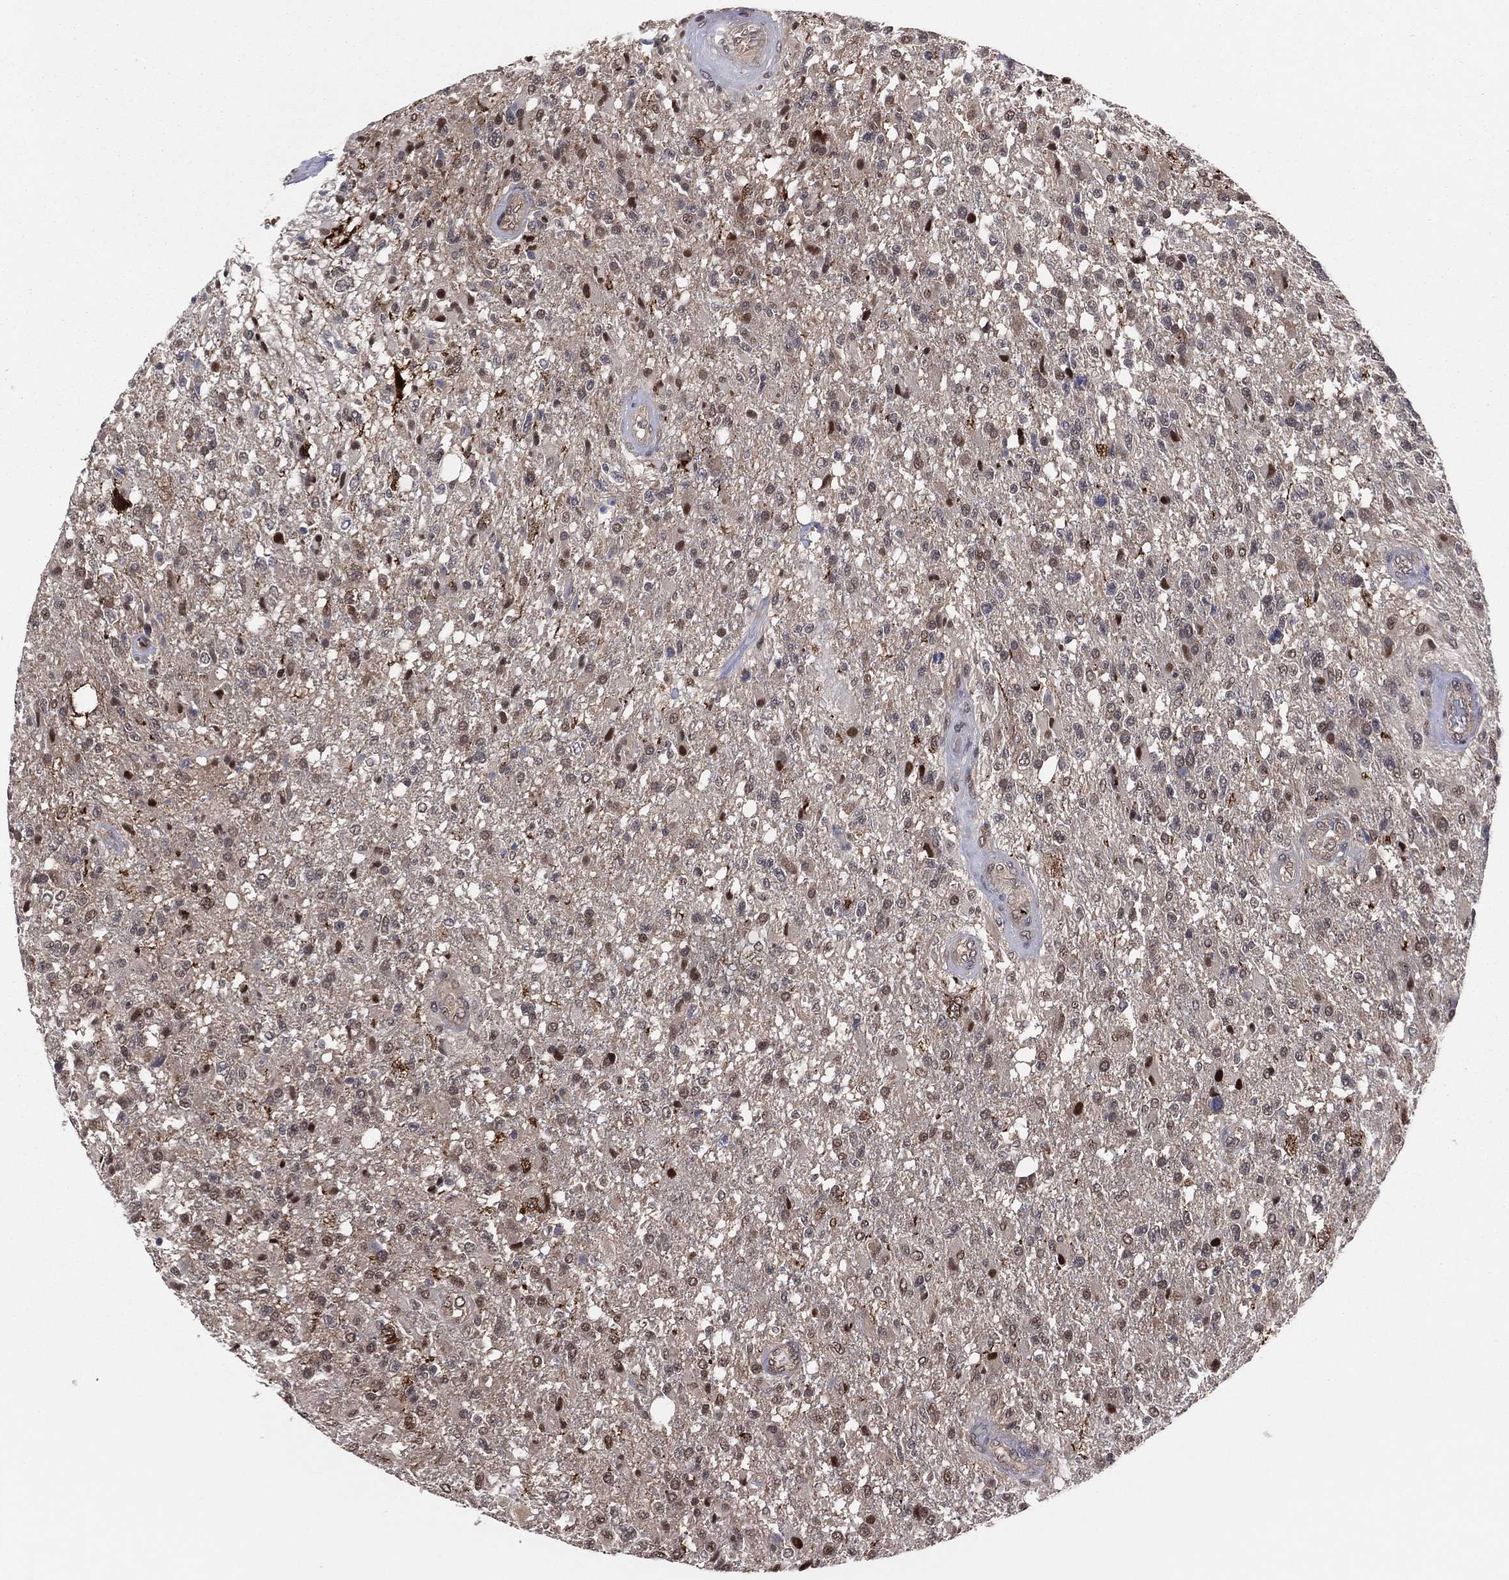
{"staining": {"intensity": "moderate", "quantity": "<25%", "location": "nuclear"}, "tissue": "glioma", "cell_type": "Tumor cells", "image_type": "cancer", "snomed": [{"axis": "morphology", "description": "Glioma, malignant, High grade"}, {"axis": "topography", "description": "Brain"}], "caption": "Glioma stained with a protein marker displays moderate staining in tumor cells.", "gene": "ICOSLG", "patient": {"sex": "male", "age": 56}}